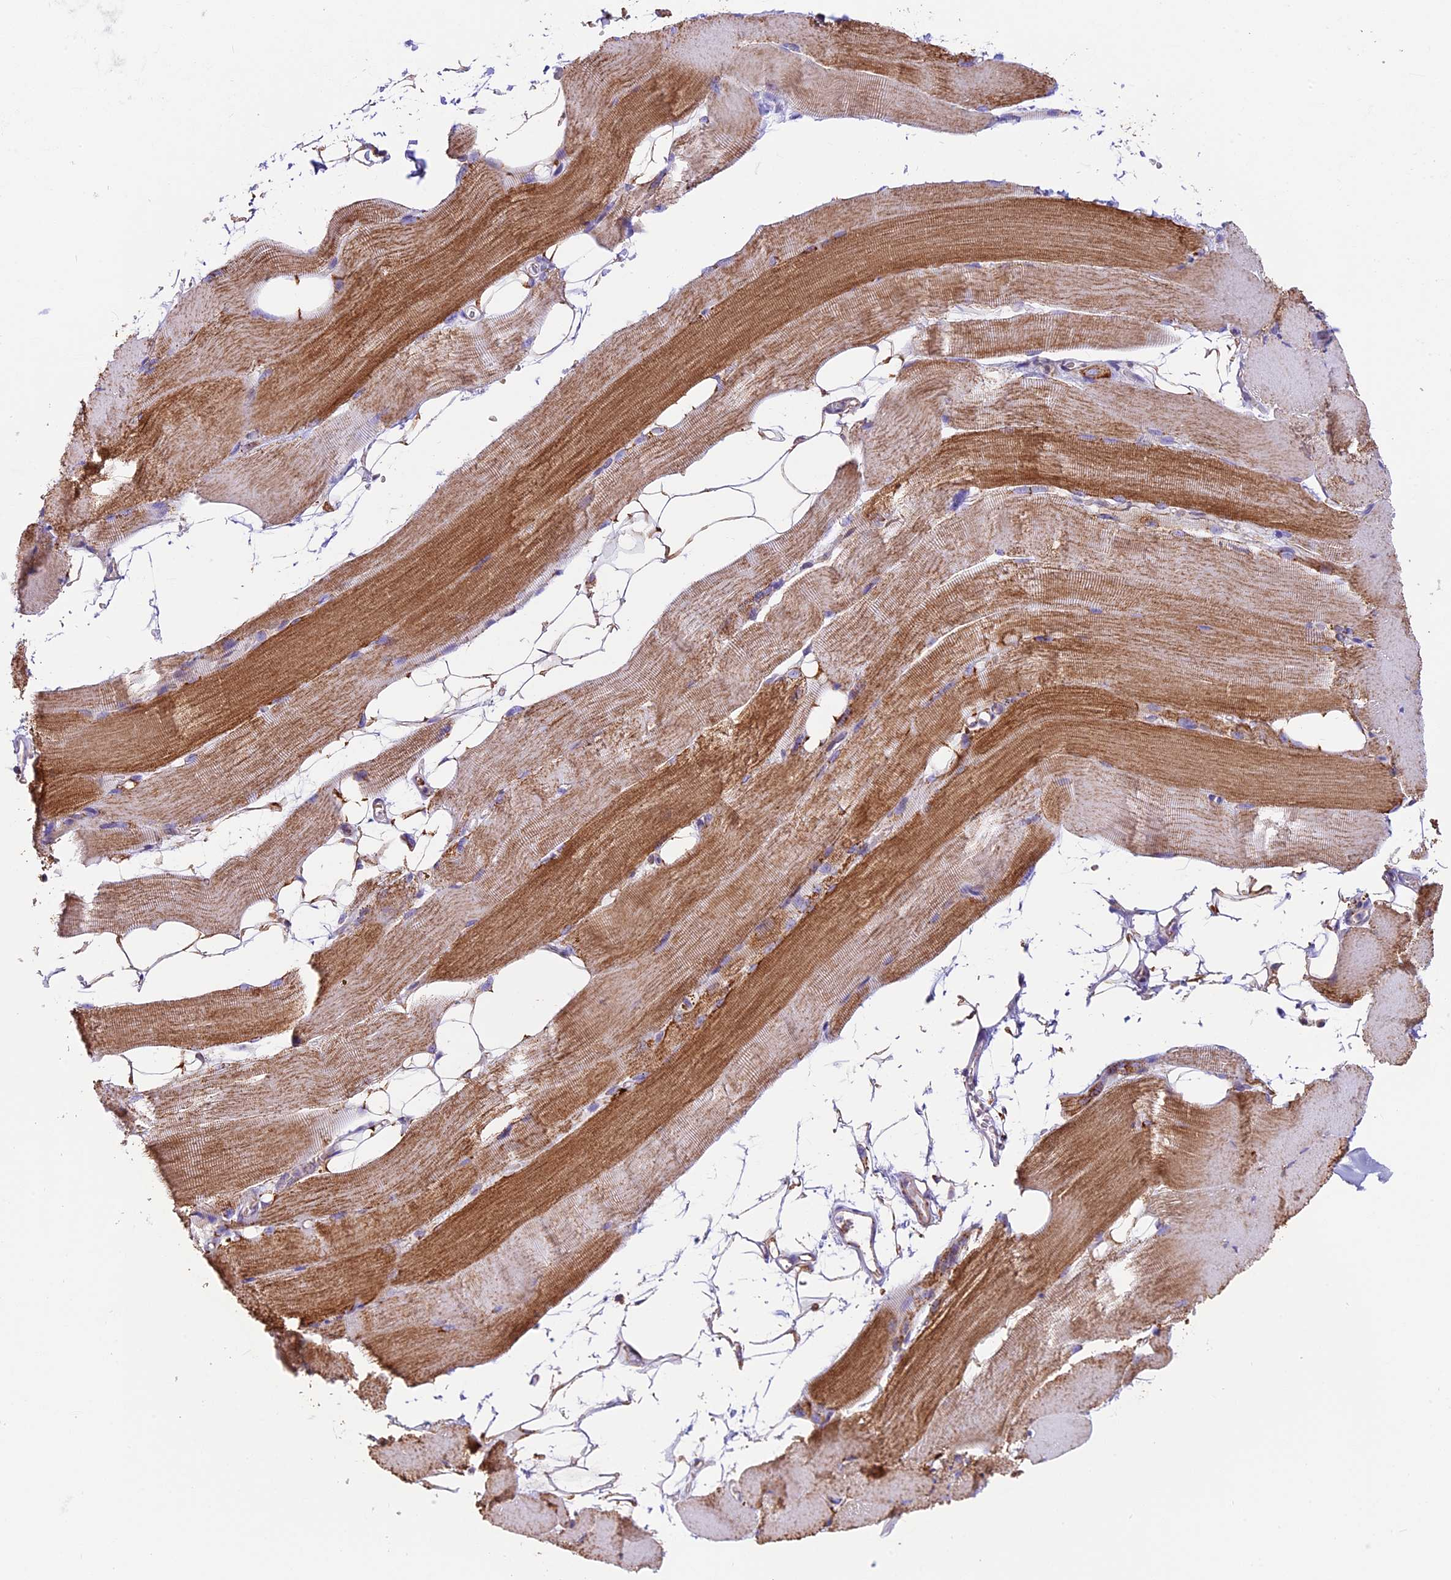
{"staining": {"intensity": "moderate", "quantity": ">75%", "location": "cytoplasmic/membranous"}, "tissue": "skeletal muscle", "cell_type": "Myocytes", "image_type": "normal", "snomed": [{"axis": "morphology", "description": "Normal tissue, NOS"}, {"axis": "topography", "description": "Skeletal muscle"}, {"axis": "topography", "description": "Parathyroid gland"}], "caption": "Immunohistochemistry histopathology image of normal skeletal muscle: skeletal muscle stained using IHC reveals medium levels of moderate protein expression localized specifically in the cytoplasmic/membranous of myocytes, appearing as a cytoplasmic/membranous brown color.", "gene": "NDUFA8", "patient": {"sex": "female", "age": 37}}